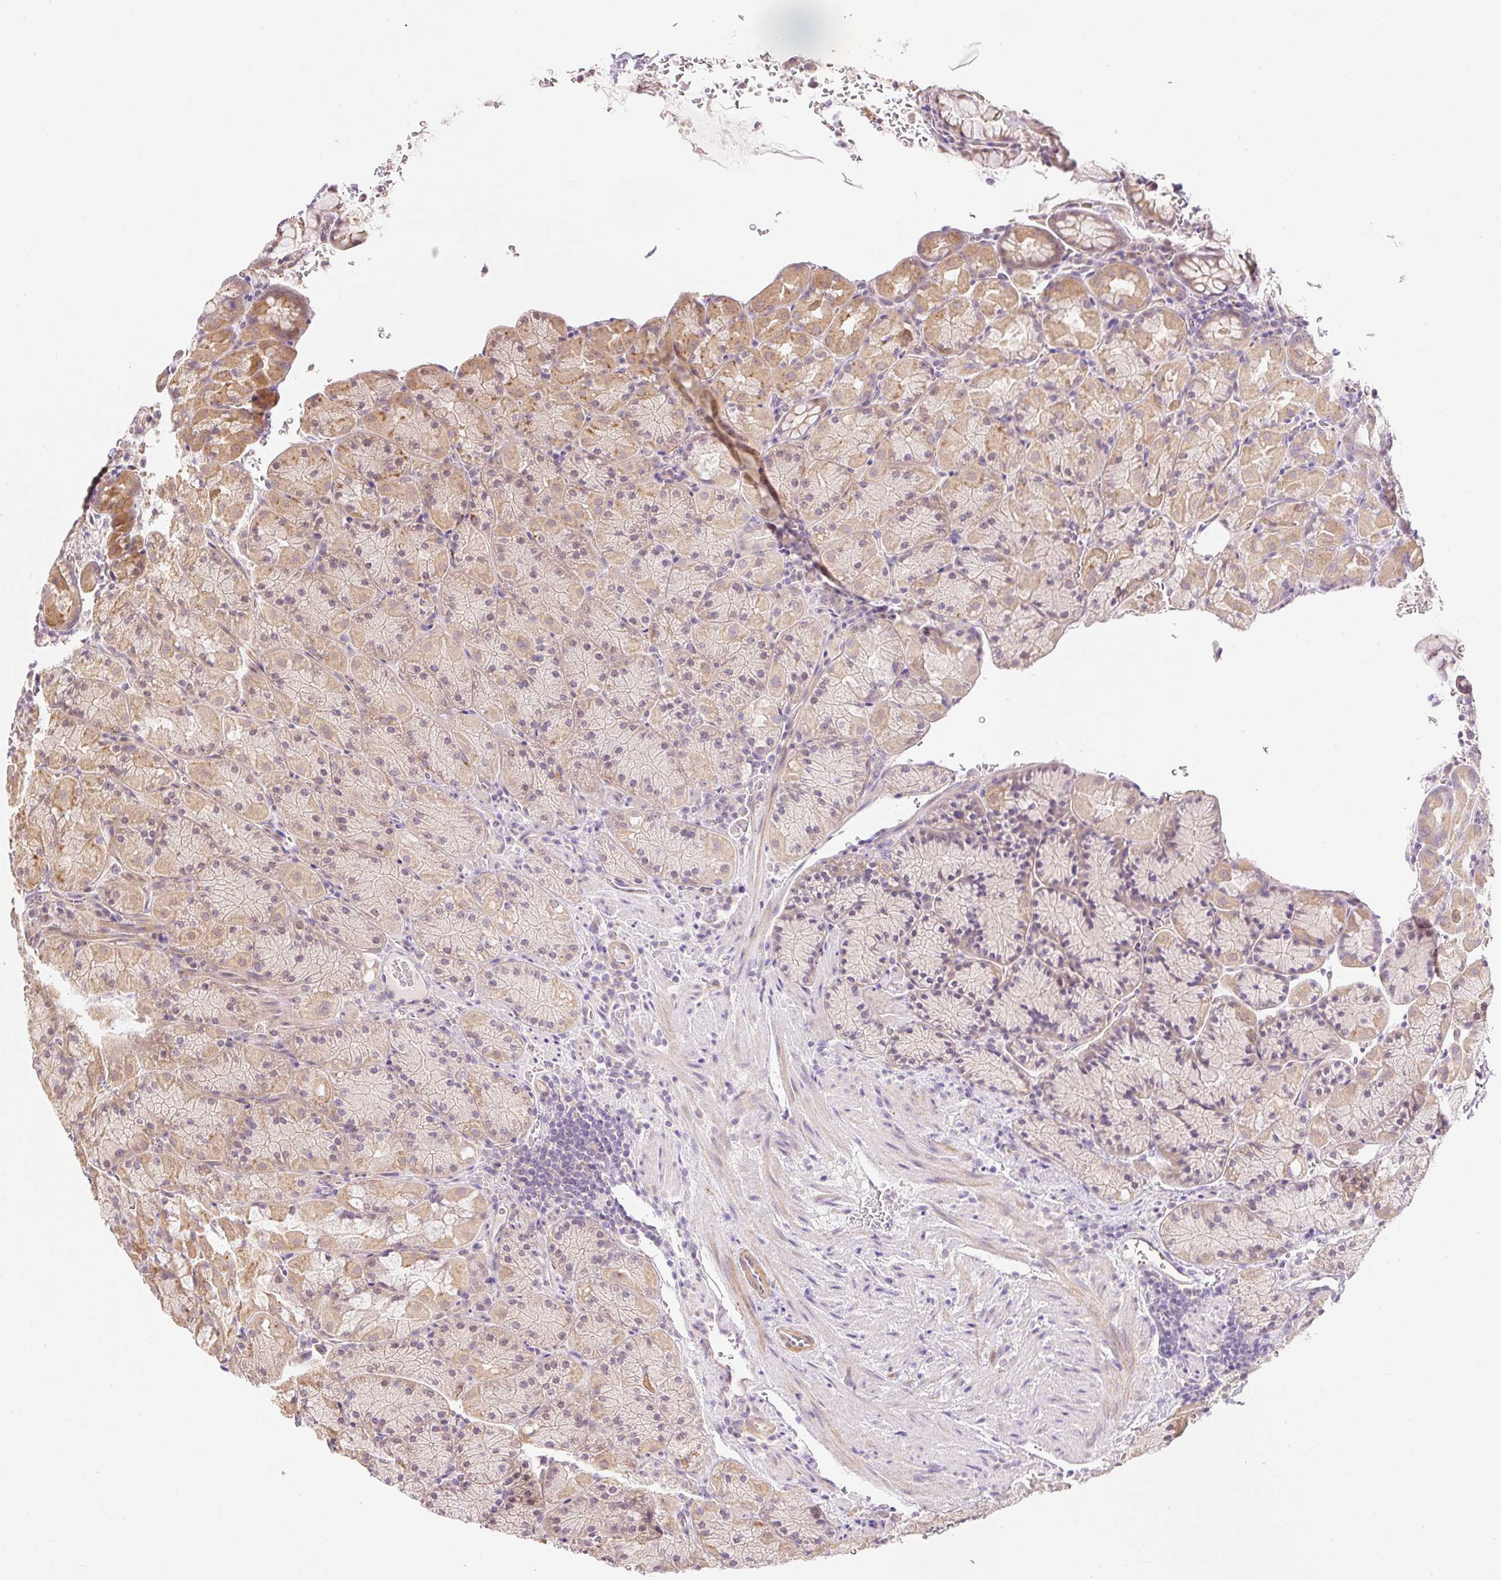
{"staining": {"intensity": "weak", "quantity": ">75%", "location": "cytoplasmic/membranous"}, "tissue": "stomach", "cell_type": "Glandular cells", "image_type": "normal", "snomed": [{"axis": "morphology", "description": "Normal tissue, NOS"}, {"axis": "topography", "description": "Stomach, upper"}, {"axis": "topography", "description": "Stomach, lower"}], "caption": "This is an image of immunohistochemistry staining of normal stomach, which shows weak positivity in the cytoplasmic/membranous of glandular cells.", "gene": "EMC10", "patient": {"sex": "male", "age": 80}}